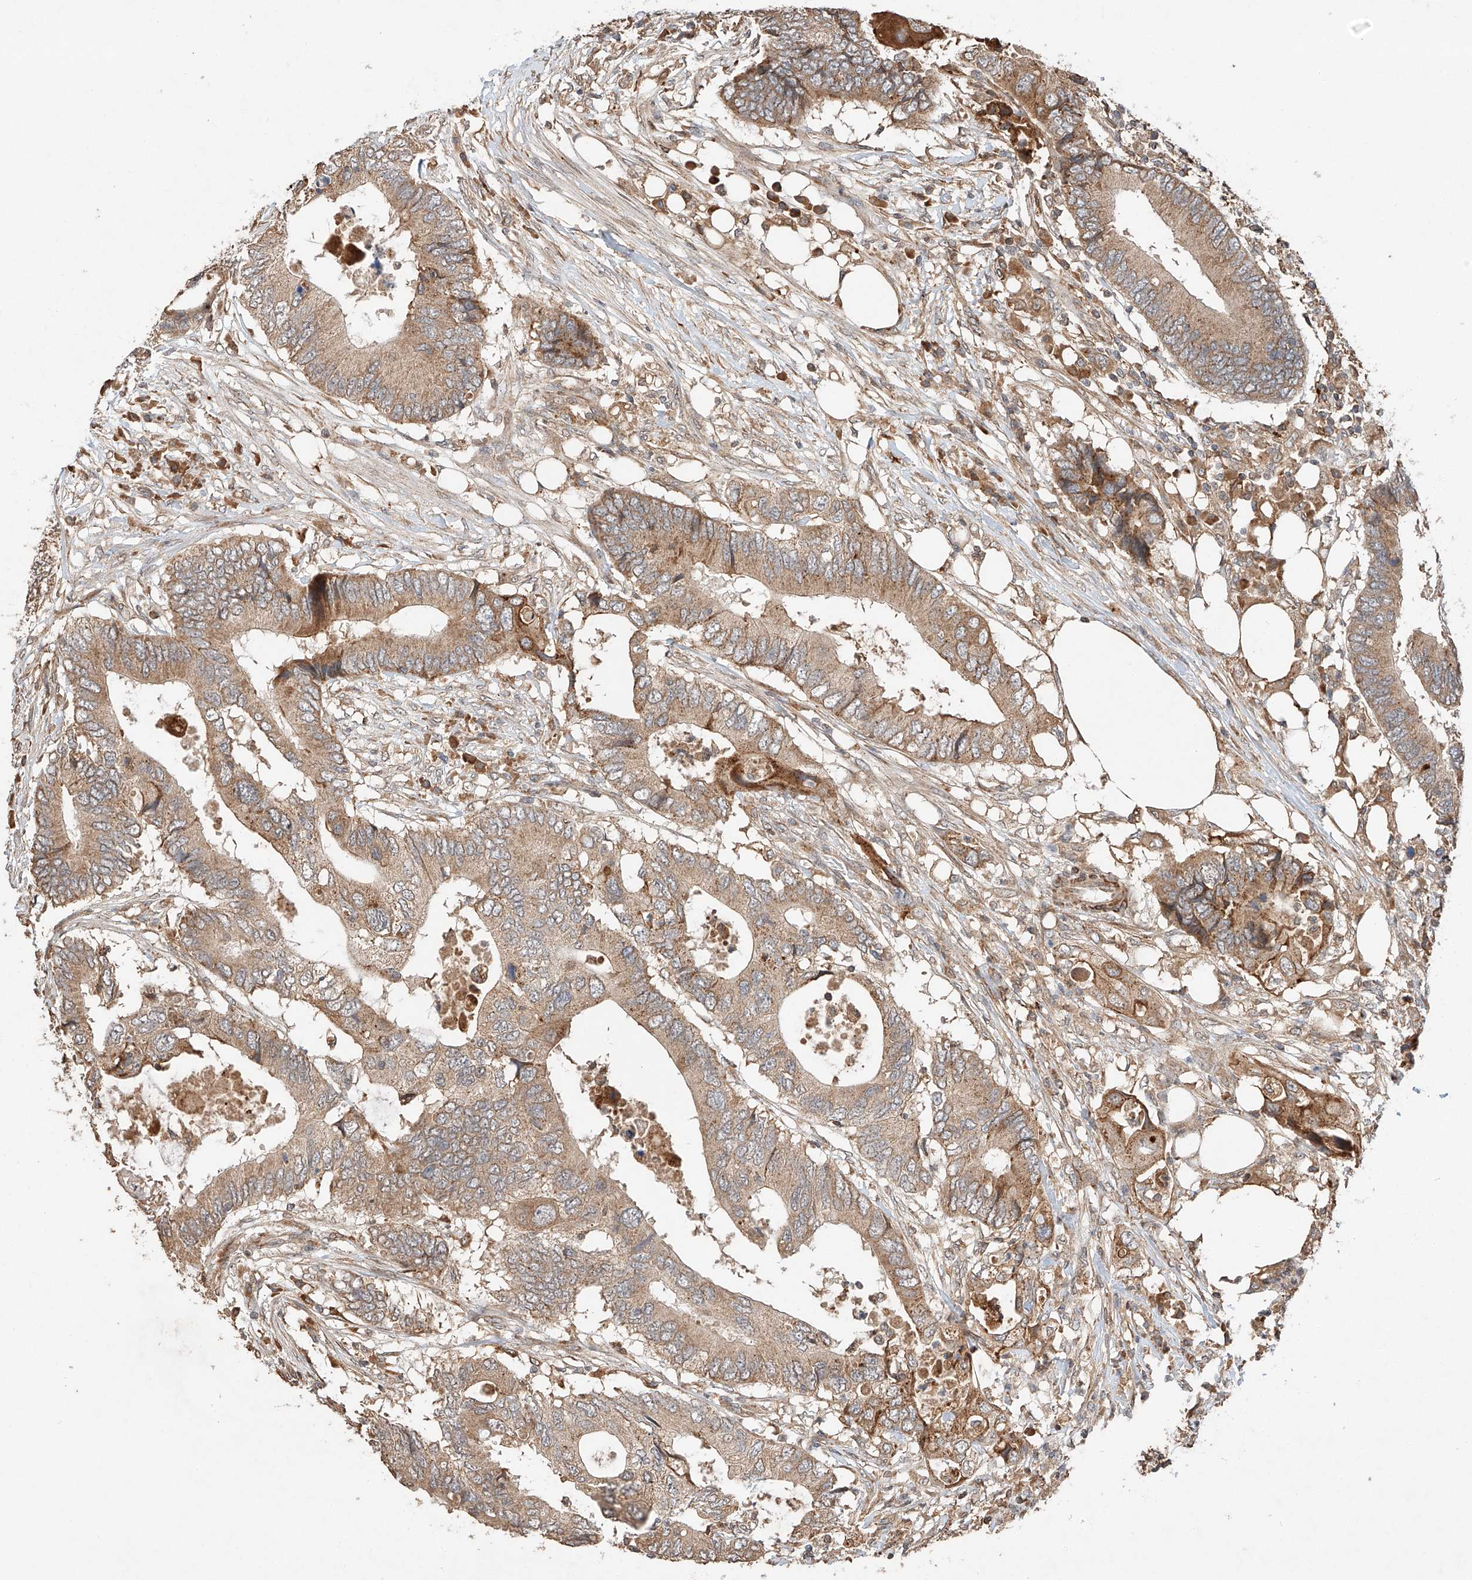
{"staining": {"intensity": "moderate", "quantity": ">75%", "location": "cytoplasmic/membranous"}, "tissue": "colorectal cancer", "cell_type": "Tumor cells", "image_type": "cancer", "snomed": [{"axis": "morphology", "description": "Adenocarcinoma, NOS"}, {"axis": "topography", "description": "Colon"}], "caption": "IHC (DAB (3,3'-diaminobenzidine)) staining of colorectal adenocarcinoma displays moderate cytoplasmic/membranous protein expression in about >75% of tumor cells.", "gene": "SUSD6", "patient": {"sex": "male", "age": 71}}